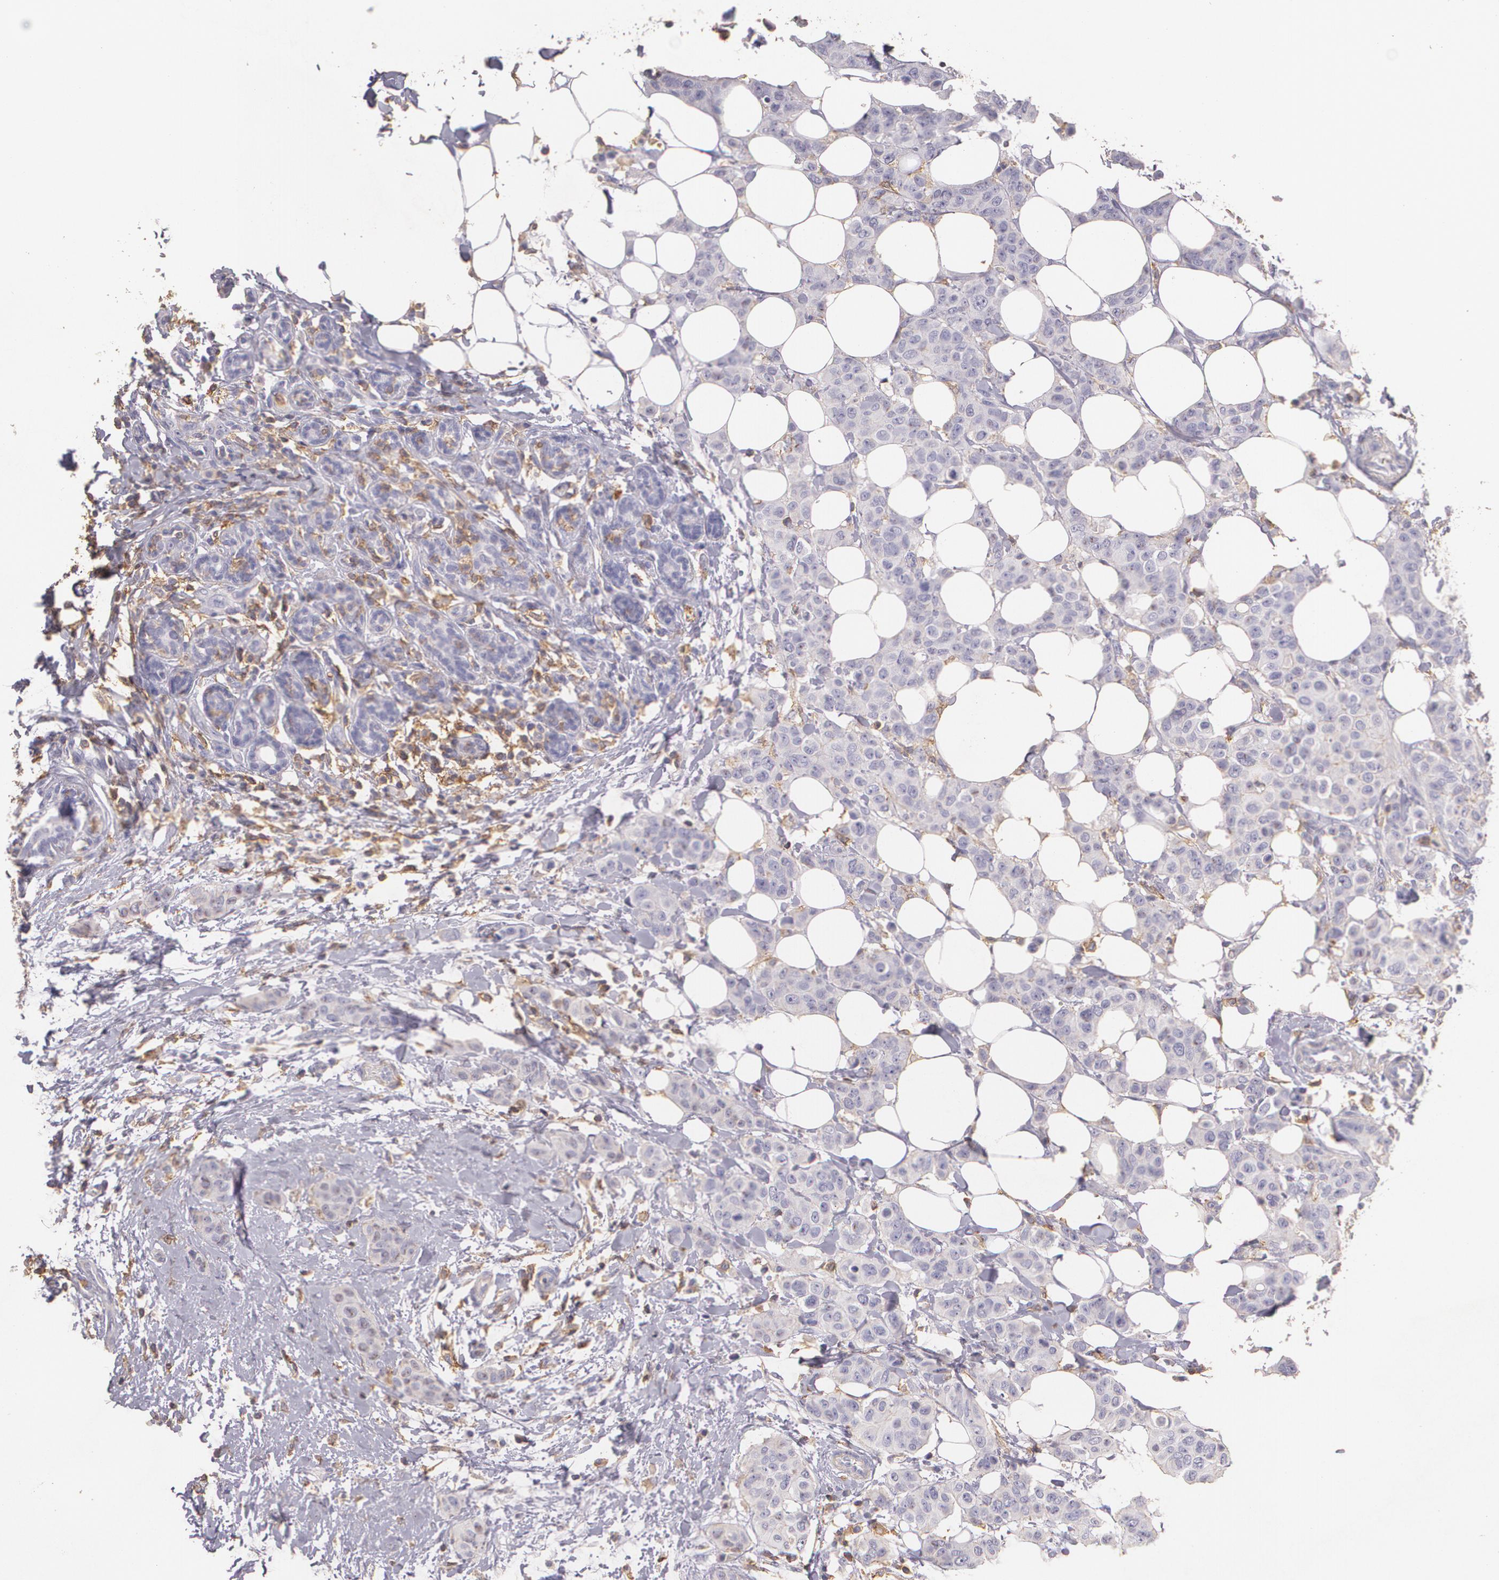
{"staining": {"intensity": "negative", "quantity": "none", "location": "none"}, "tissue": "breast cancer", "cell_type": "Tumor cells", "image_type": "cancer", "snomed": [{"axis": "morphology", "description": "Duct carcinoma"}, {"axis": "topography", "description": "Breast"}], "caption": "A micrograph of human infiltrating ductal carcinoma (breast) is negative for staining in tumor cells.", "gene": "TGFBR1", "patient": {"sex": "female", "age": 40}}